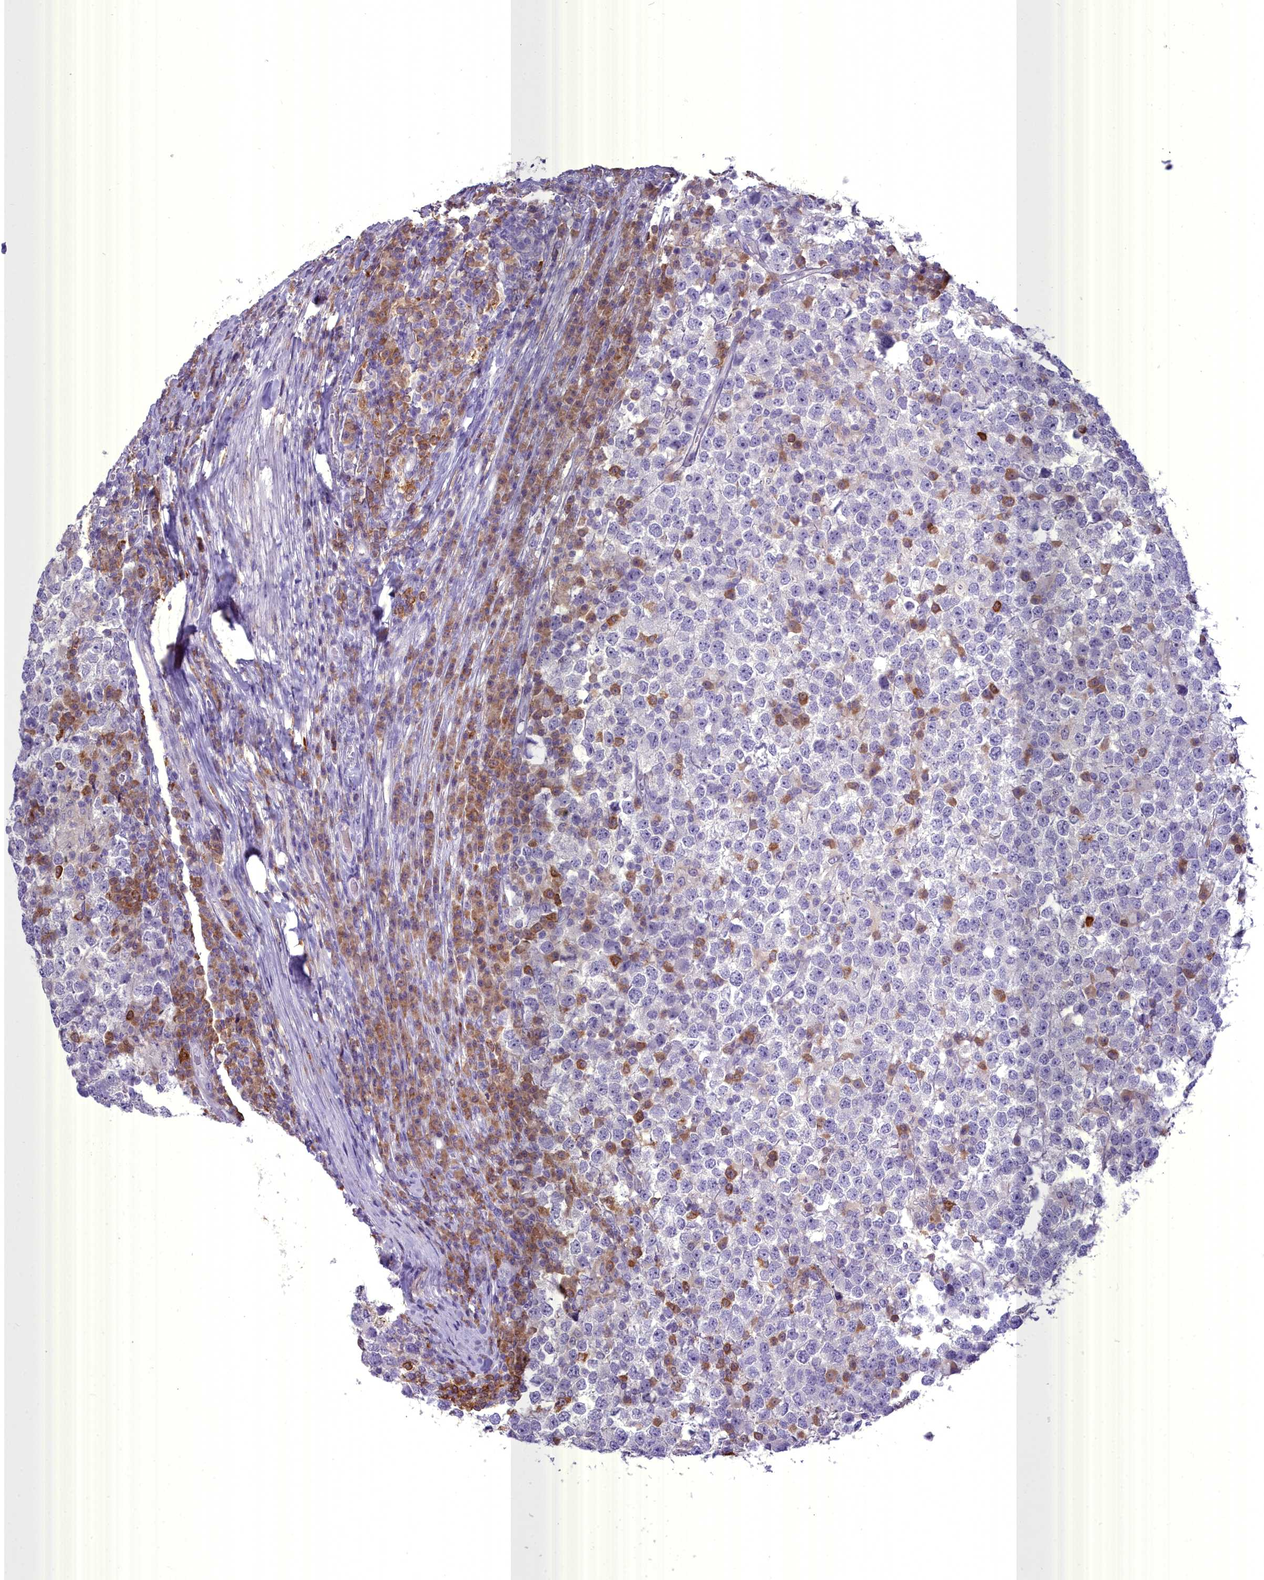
{"staining": {"intensity": "negative", "quantity": "none", "location": "none"}, "tissue": "testis cancer", "cell_type": "Tumor cells", "image_type": "cancer", "snomed": [{"axis": "morphology", "description": "Seminoma, NOS"}, {"axis": "topography", "description": "Testis"}], "caption": "This is a histopathology image of immunohistochemistry (IHC) staining of seminoma (testis), which shows no expression in tumor cells.", "gene": "BLNK", "patient": {"sex": "male", "age": 65}}